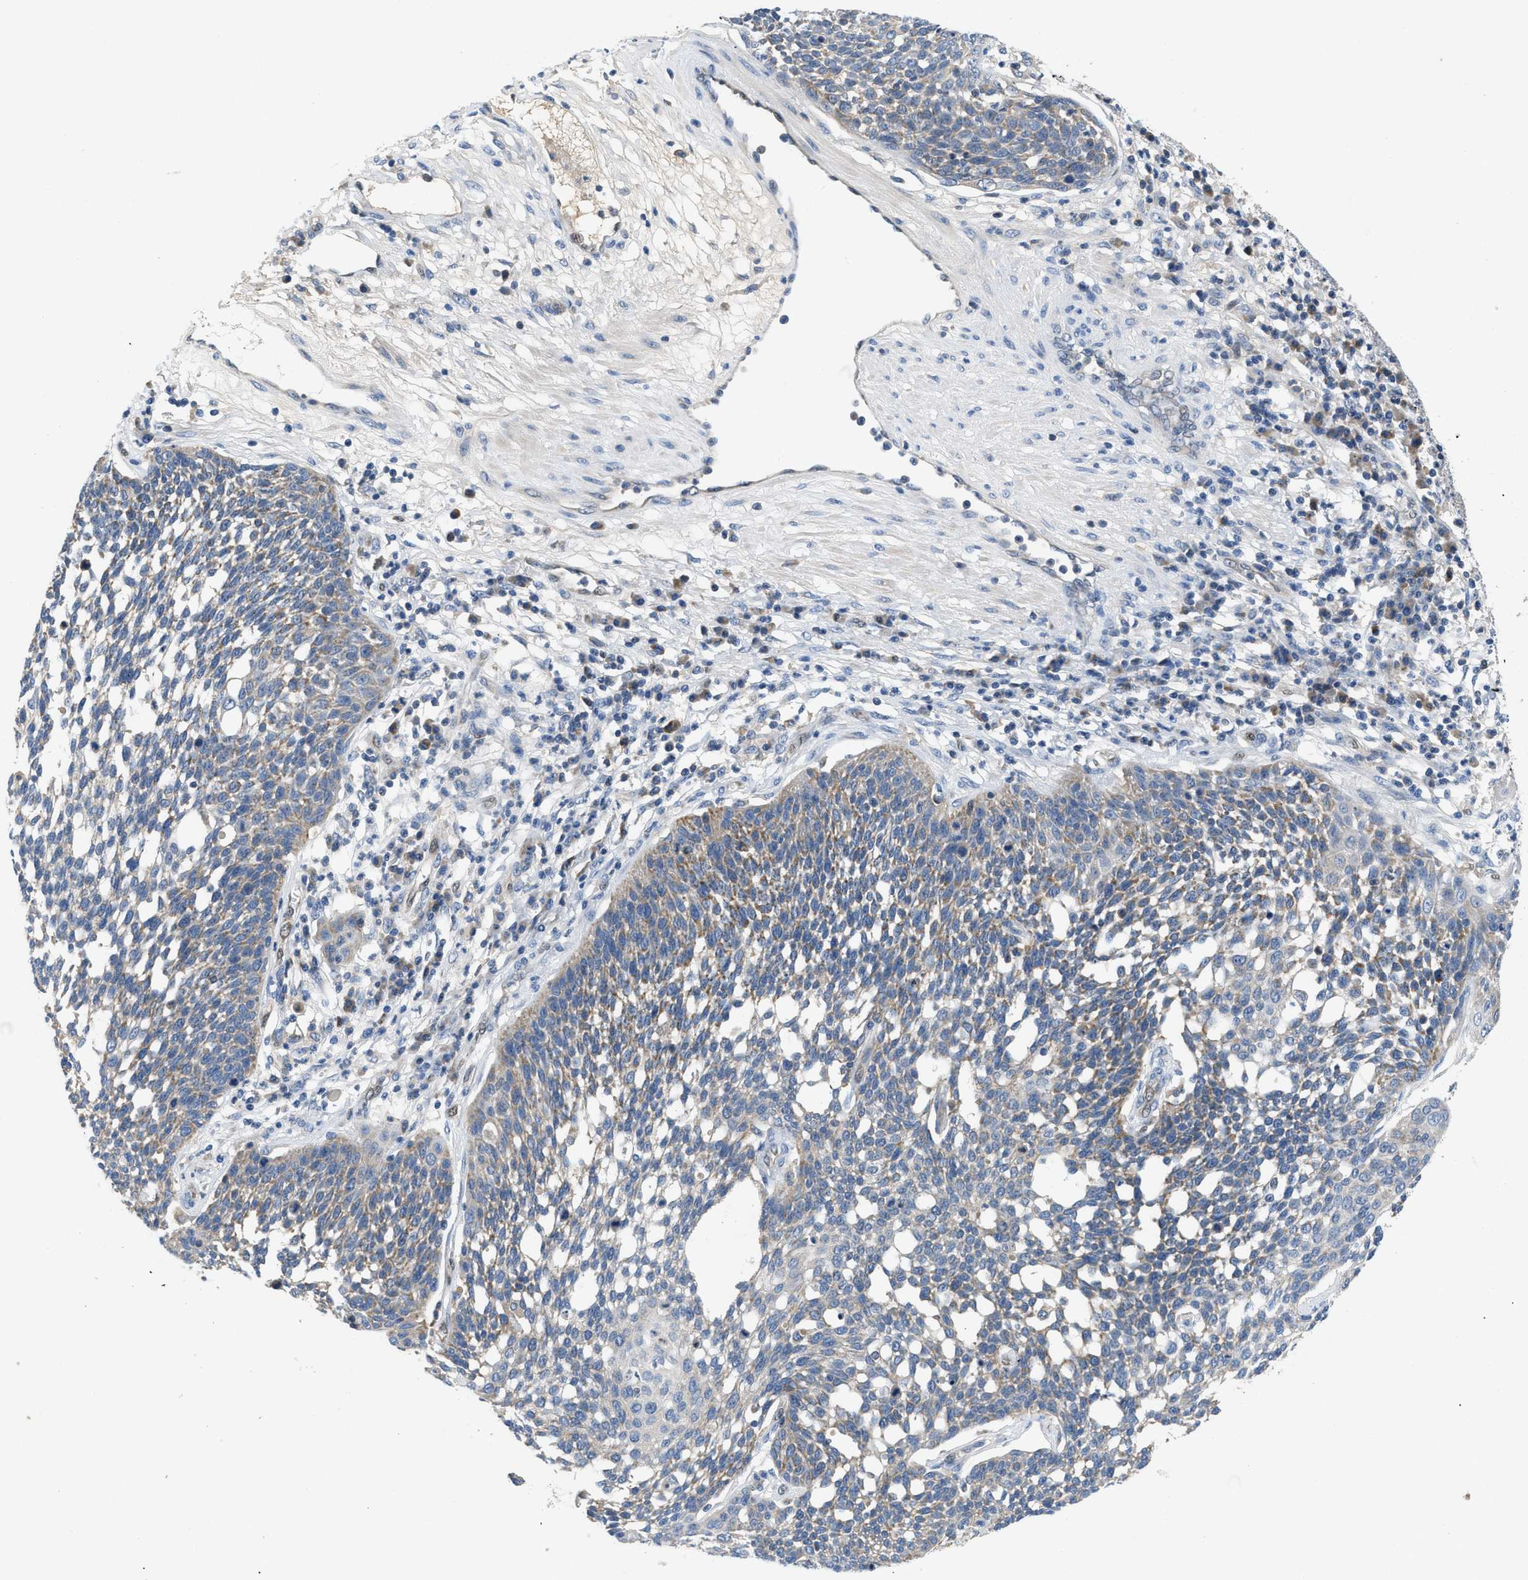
{"staining": {"intensity": "moderate", "quantity": "<25%", "location": "cytoplasmic/membranous"}, "tissue": "cervical cancer", "cell_type": "Tumor cells", "image_type": "cancer", "snomed": [{"axis": "morphology", "description": "Squamous cell carcinoma, NOS"}, {"axis": "topography", "description": "Cervix"}], "caption": "Immunohistochemistry staining of cervical cancer (squamous cell carcinoma), which shows low levels of moderate cytoplasmic/membranous positivity in approximately <25% of tumor cells indicating moderate cytoplasmic/membranous protein positivity. The staining was performed using DAB (brown) for protein detection and nuclei were counterstained in hematoxylin (blue).", "gene": "PNKD", "patient": {"sex": "female", "age": 34}}